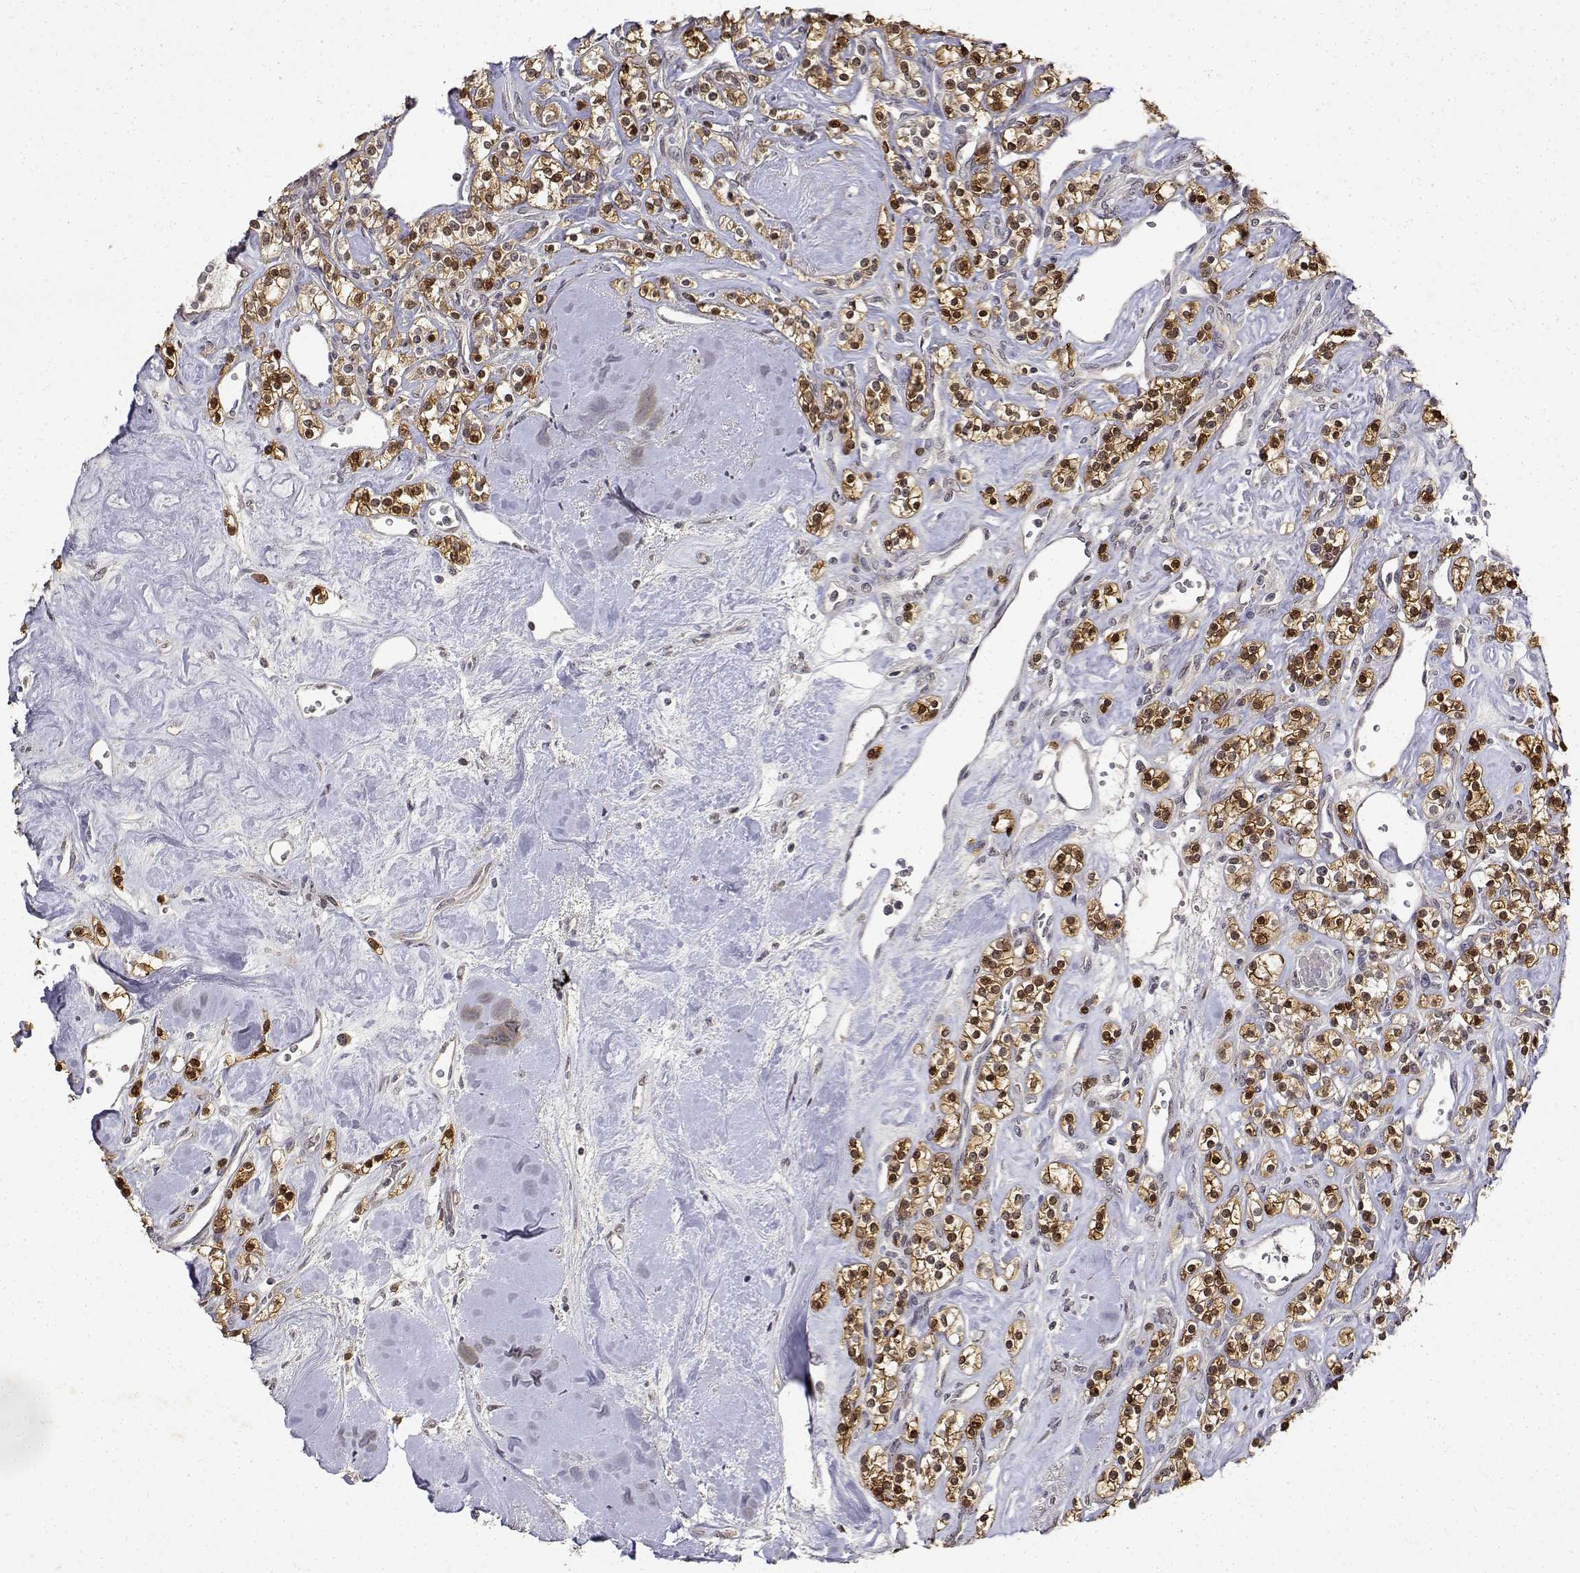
{"staining": {"intensity": "strong", "quantity": "<25%", "location": "cytoplasmic/membranous,nuclear"}, "tissue": "renal cancer", "cell_type": "Tumor cells", "image_type": "cancer", "snomed": [{"axis": "morphology", "description": "Adenocarcinoma, NOS"}, {"axis": "topography", "description": "Kidney"}], "caption": "DAB (3,3'-diaminobenzidine) immunohistochemical staining of adenocarcinoma (renal) reveals strong cytoplasmic/membranous and nuclear protein positivity in approximately <25% of tumor cells. Using DAB (3,3'-diaminobenzidine) (brown) and hematoxylin (blue) stains, captured at high magnification using brightfield microscopy.", "gene": "BDNF", "patient": {"sex": "male", "age": 77}}